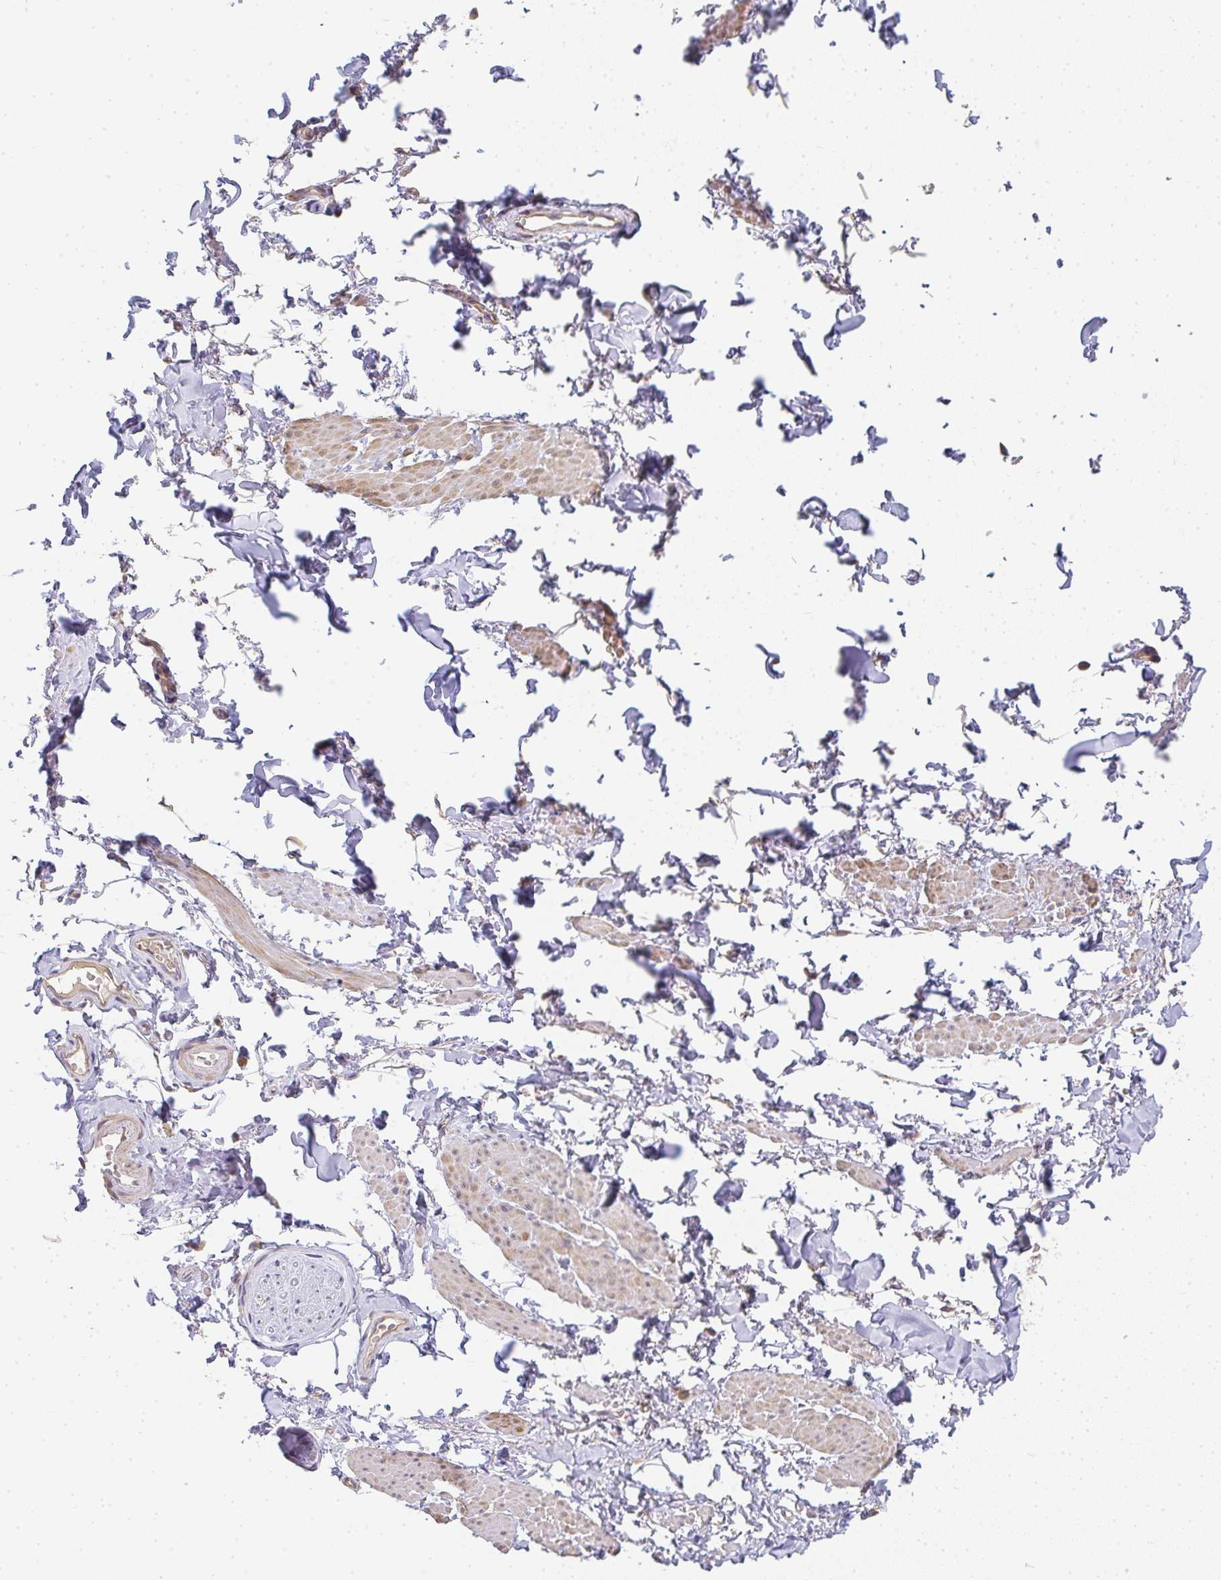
{"staining": {"intensity": "weak", "quantity": "25%-75%", "location": "cytoplasmic/membranous"}, "tissue": "adipose tissue", "cell_type": "Adipocytes", "image_type": "normal", "snomed": [{"axis": "morphology", "description": "Normal tissue, NOS"}, {"axis": "topography", "description": "Vulva"}, {"axis": "topography", "description": "Peripheral nerve tissue"}], "caption": "DAB (3,3'-diaminobenzidine) immunohistochemical staining of benign adipose tissue displays weak cytoplasmic/membranous protein staining in approximately 25%-75% of adipocytes. Nuclei are stained in blue.", "gene": "SLC35B3", "patient": {"sex": "female", "age": 66}}